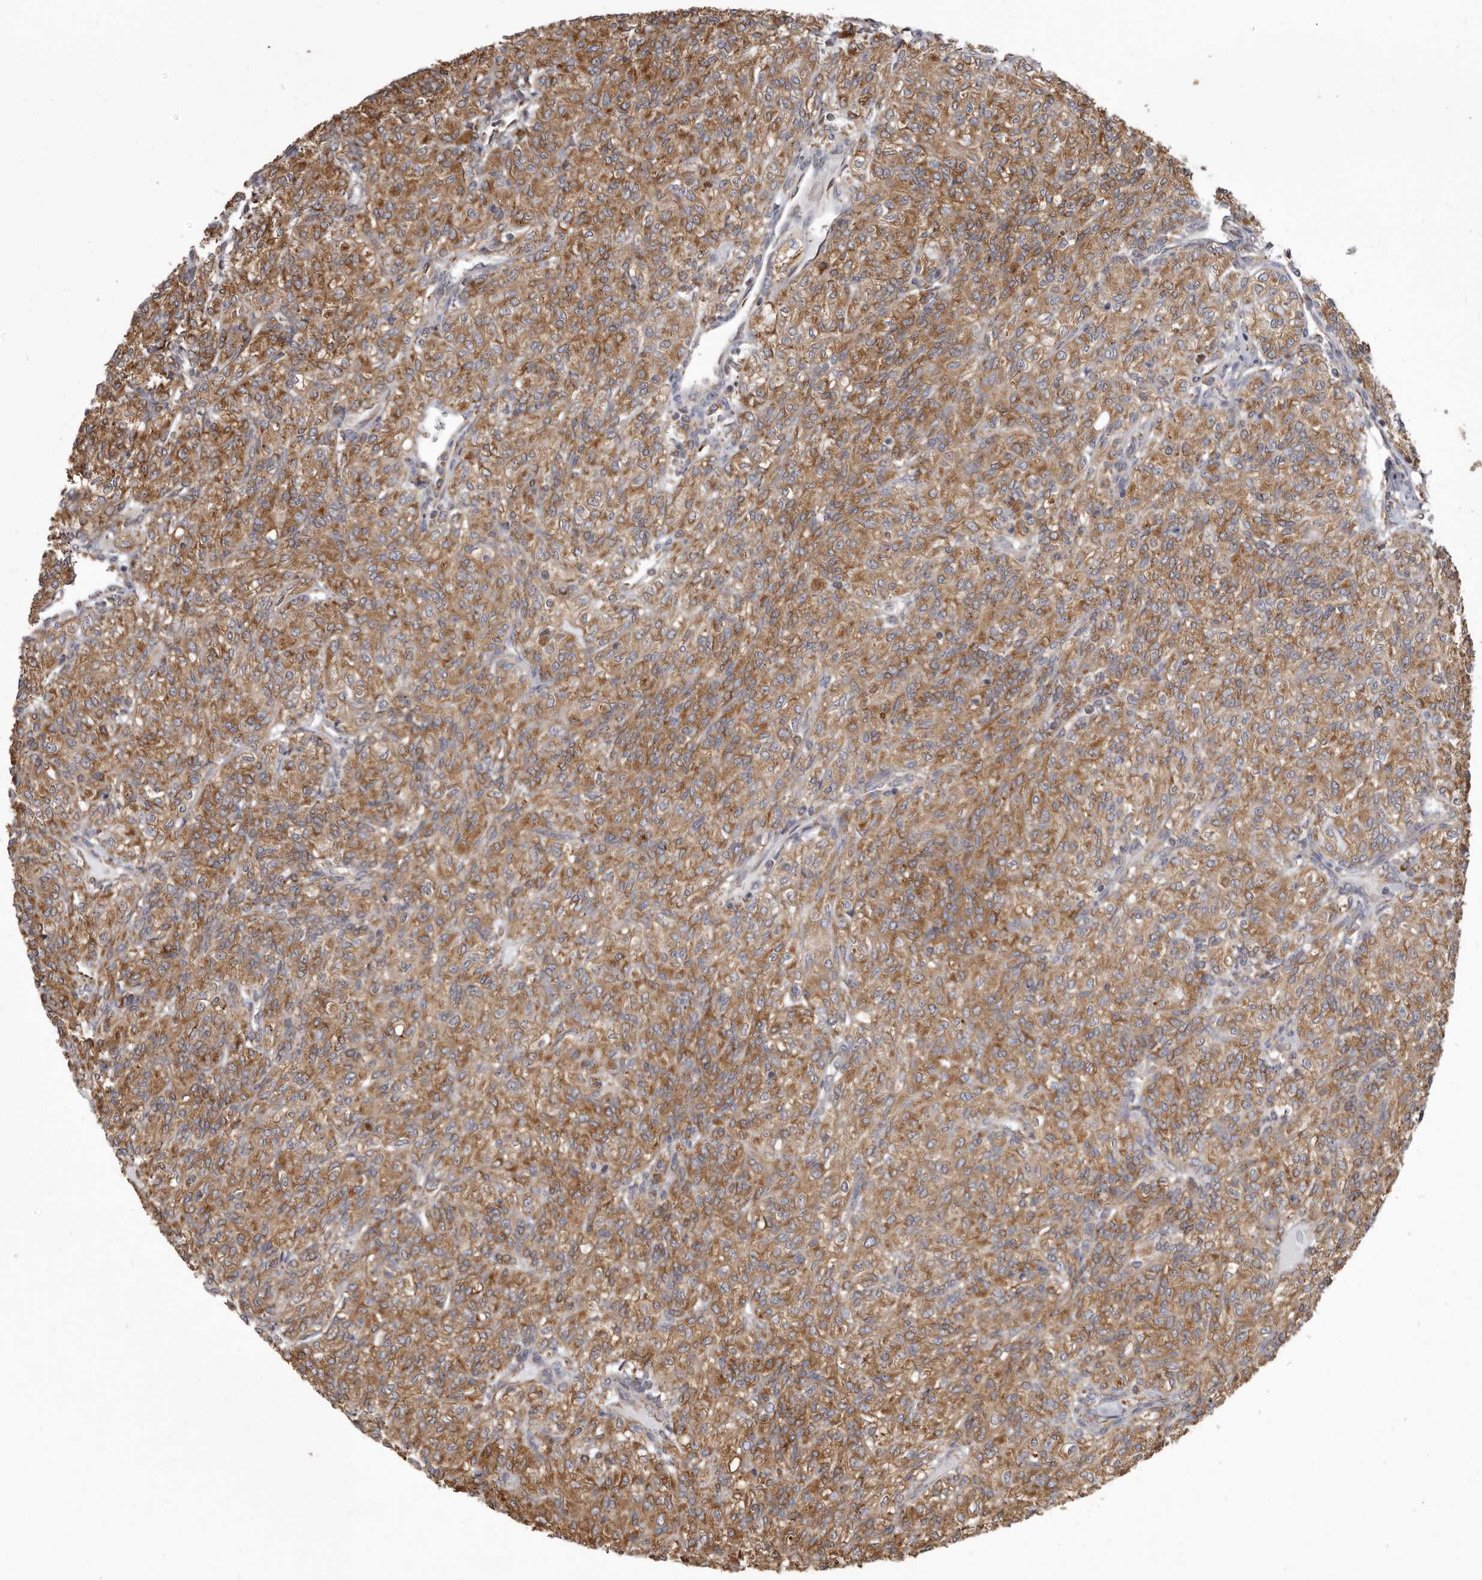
{"staining": {"intensity": "moderate", "quantity": ">75%", "location": "cytoplasmic/membranous"}, "tissue": "renal cancer", "cell_type": "Tumor cells", "image_type": "cancer", "snomed": [{"axis": "morphology", "description": "Adenocarcinoma, NOS"}, {"axis": "topography", "description": "Kidney"}], "caption": "Adenocarcinoma (renal) tissue demonstrates moderate cytoplasmic/membranous staining in approximately >75% of tumor cells", "gene": "CDK5RAP3", "patient": {"sex": "male", "age": 77}}